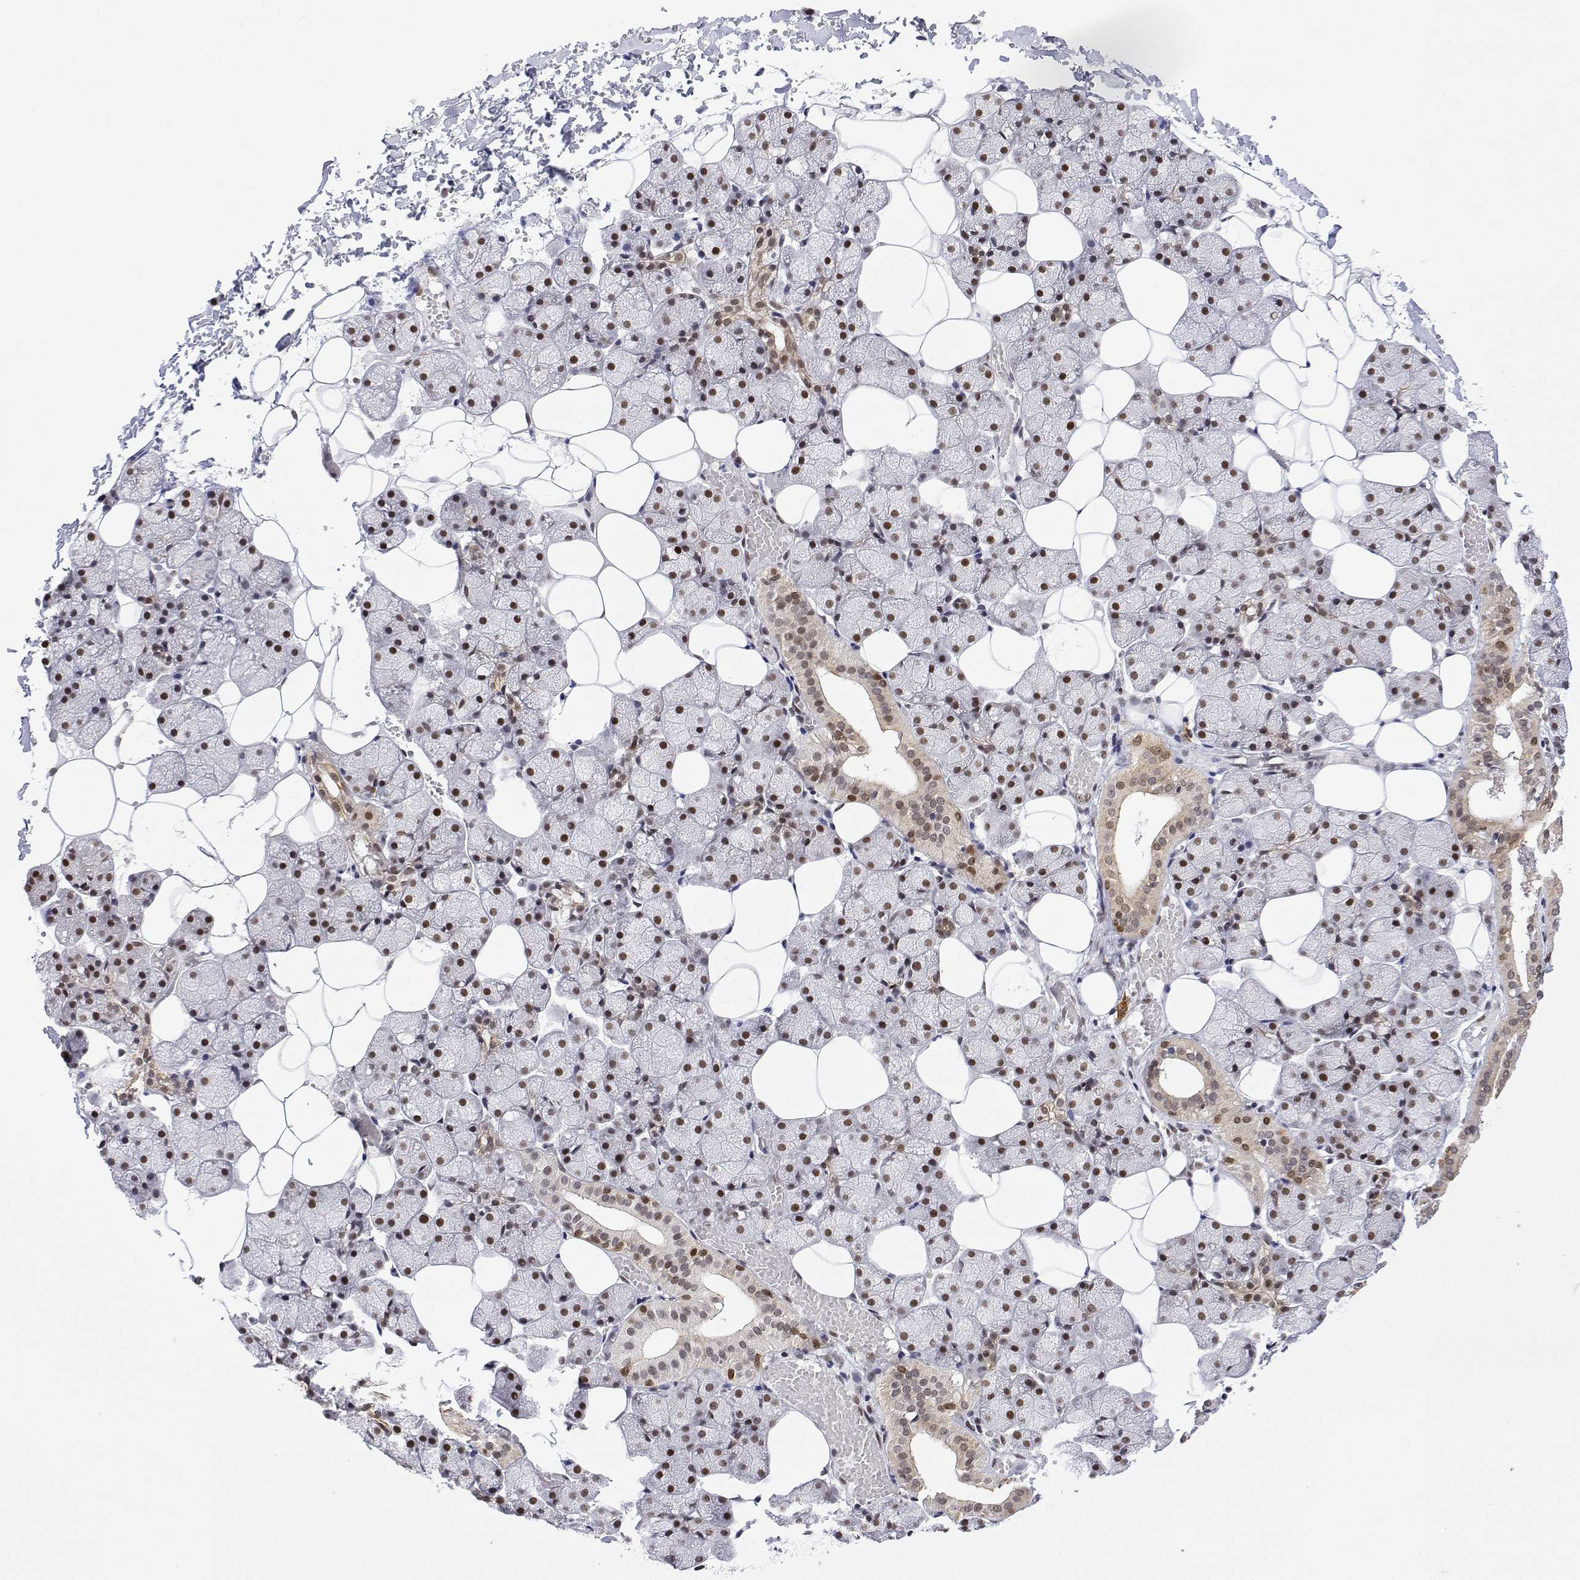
{"staining": {"intensity": "moderate", "quantity": "25%-75%", "location": "nuclear"}, "tissue": "salivary gland", "cell_type": "Glandular cells", "image_type": "normal", "snomed": [{"axis": "morphology", "description": "Normal tissue, NOS"}, {"axis": "topography", "description": "Salivary gland"}], "caption": "Approximately 25%-75% of glandular cells in benign human salivary gland show moderate nuclear protein positivity as visualized by brown immunohistochemical staining.", "gene": "XPC", "patient": {"sex": "male", "age": 38}}